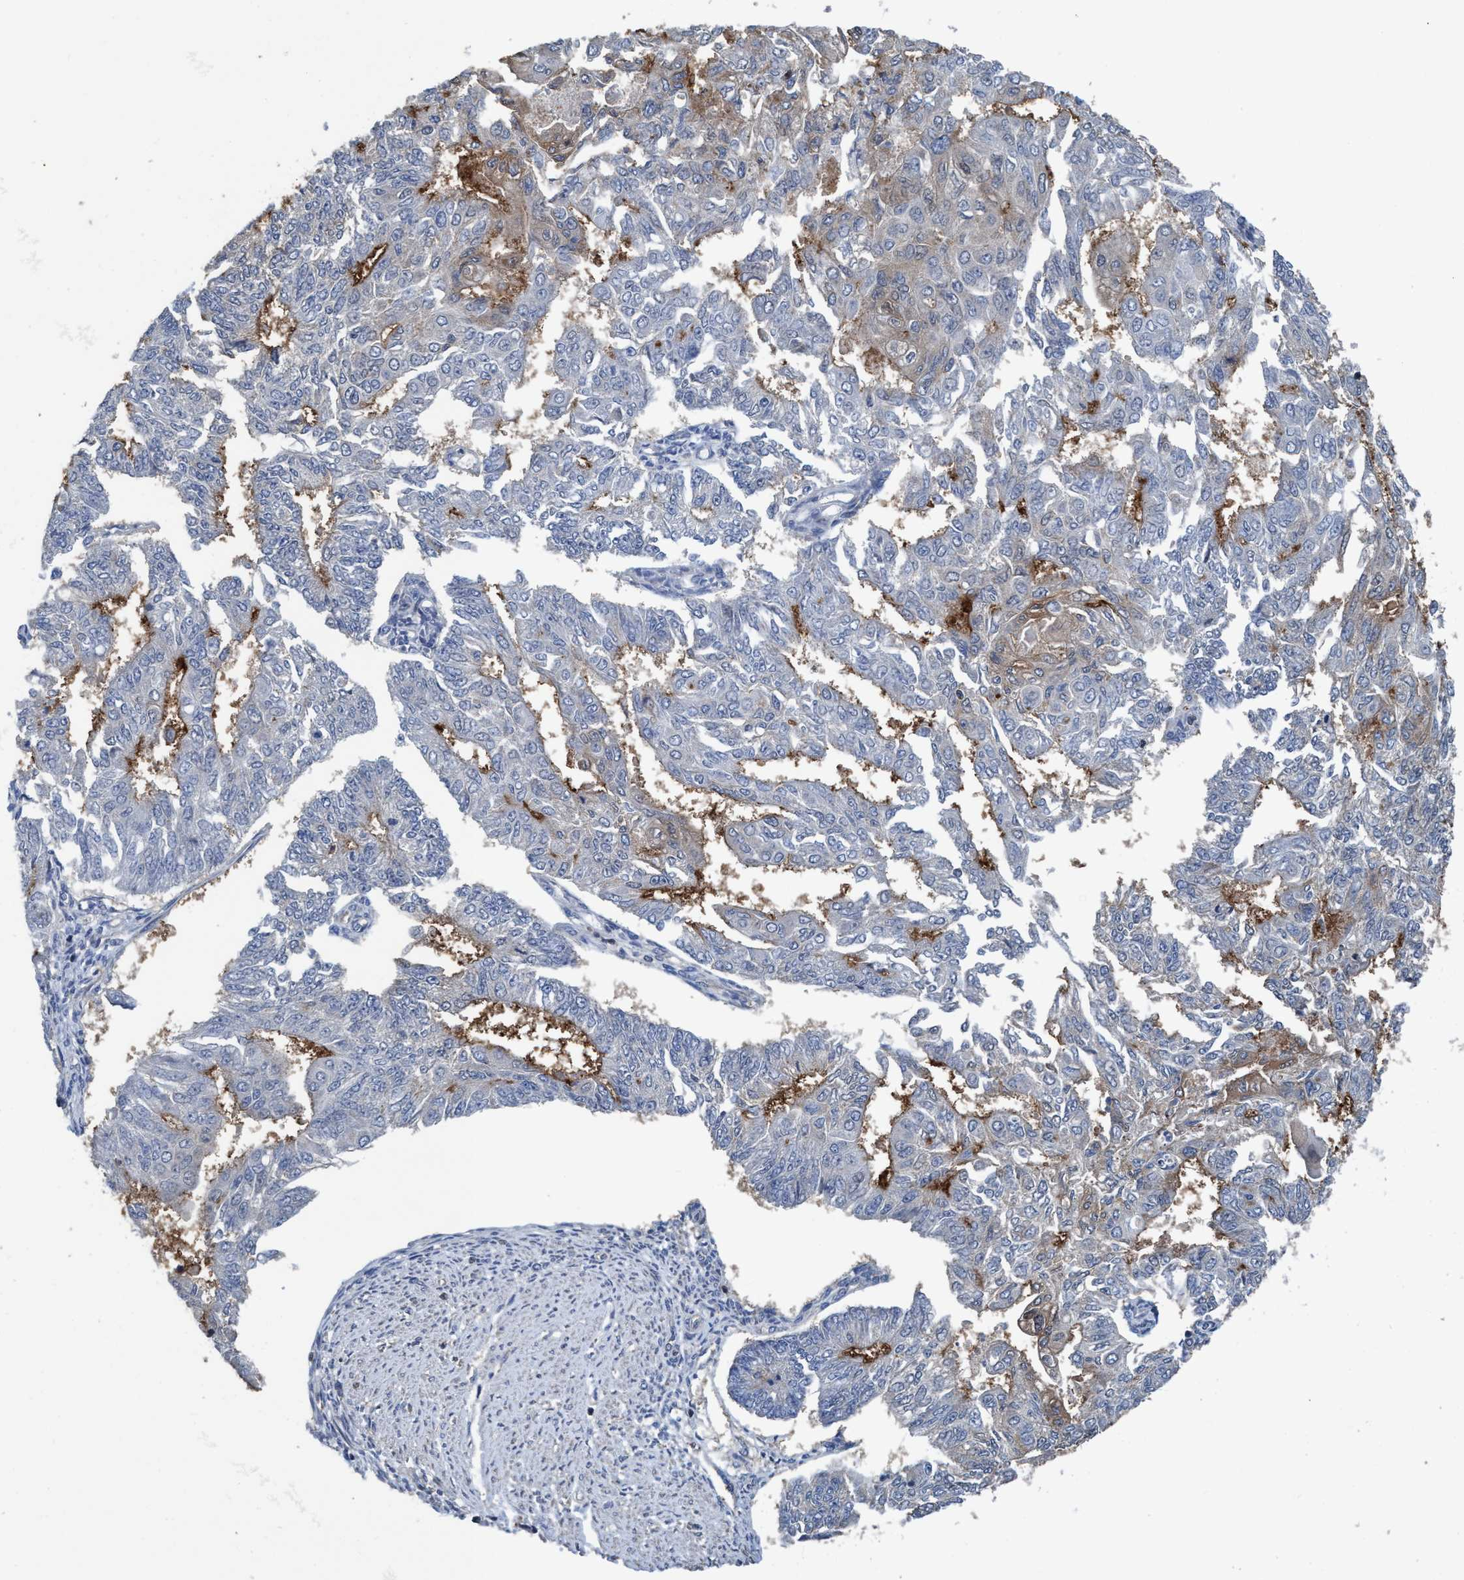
{"staining": {"intensity": "moderate", "quantity": "<25%", "location": "cytoplasmic/membranous"}, "tissue": "endometrial cancer", "cell_type": "Tumor cells", "image_type": "cancer", "snomed": [{"axis": "morphology", "description": "Adenocarcinoma, NOS"}, {"axis": "topography", "description": "Endometrium"}], "caption": "This is a photomicrograph of immunohistochemistry (IHC) staining of endometrial cancer, which shows moderate positivity in the cytoplasmic/membranous of tumor cells.", "gene": "NMT1", "patient": {"sex": "female", "age": 32}}